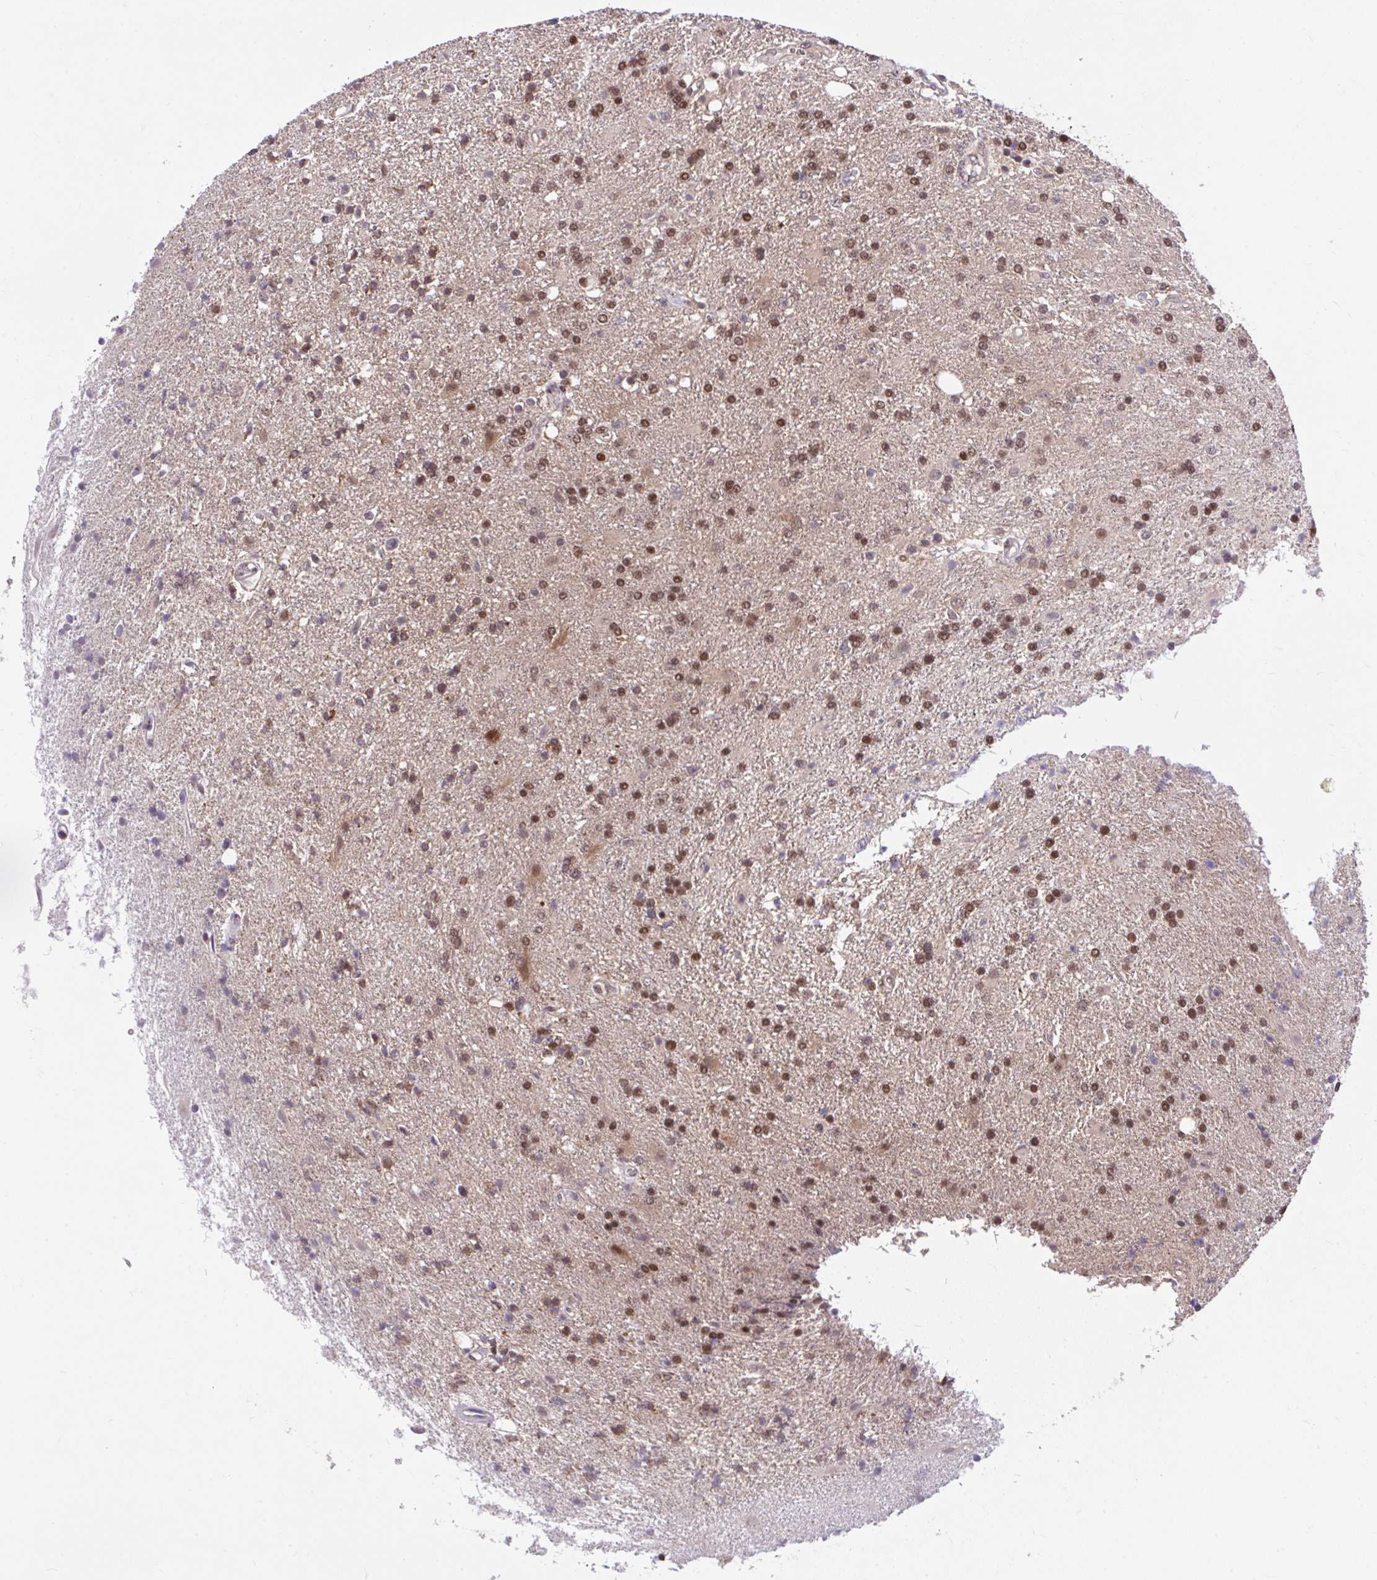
{"staining": {"intensity": "moderate", "quantity": ">75%", "location": "nuclear"}, "tissue": "glioma", "cell_type": "Tumor cells", "image_type": "cancer", "snomed": [{"axis": "morphology", "description": "Glioma, malignant, High grade"}, {"axis": "topography", "description": "Brain"}], "caption": "High-power microscopy captured an IHC micrograph of malignant glioma (high-grade), revealing moderate nuclear expression in approximately >75% of tumor cells. (DAB IHC with brightfield microscopy, high magnification).", "gene": "GLIS3", "patient": {"sex": "male", "age": 56}}